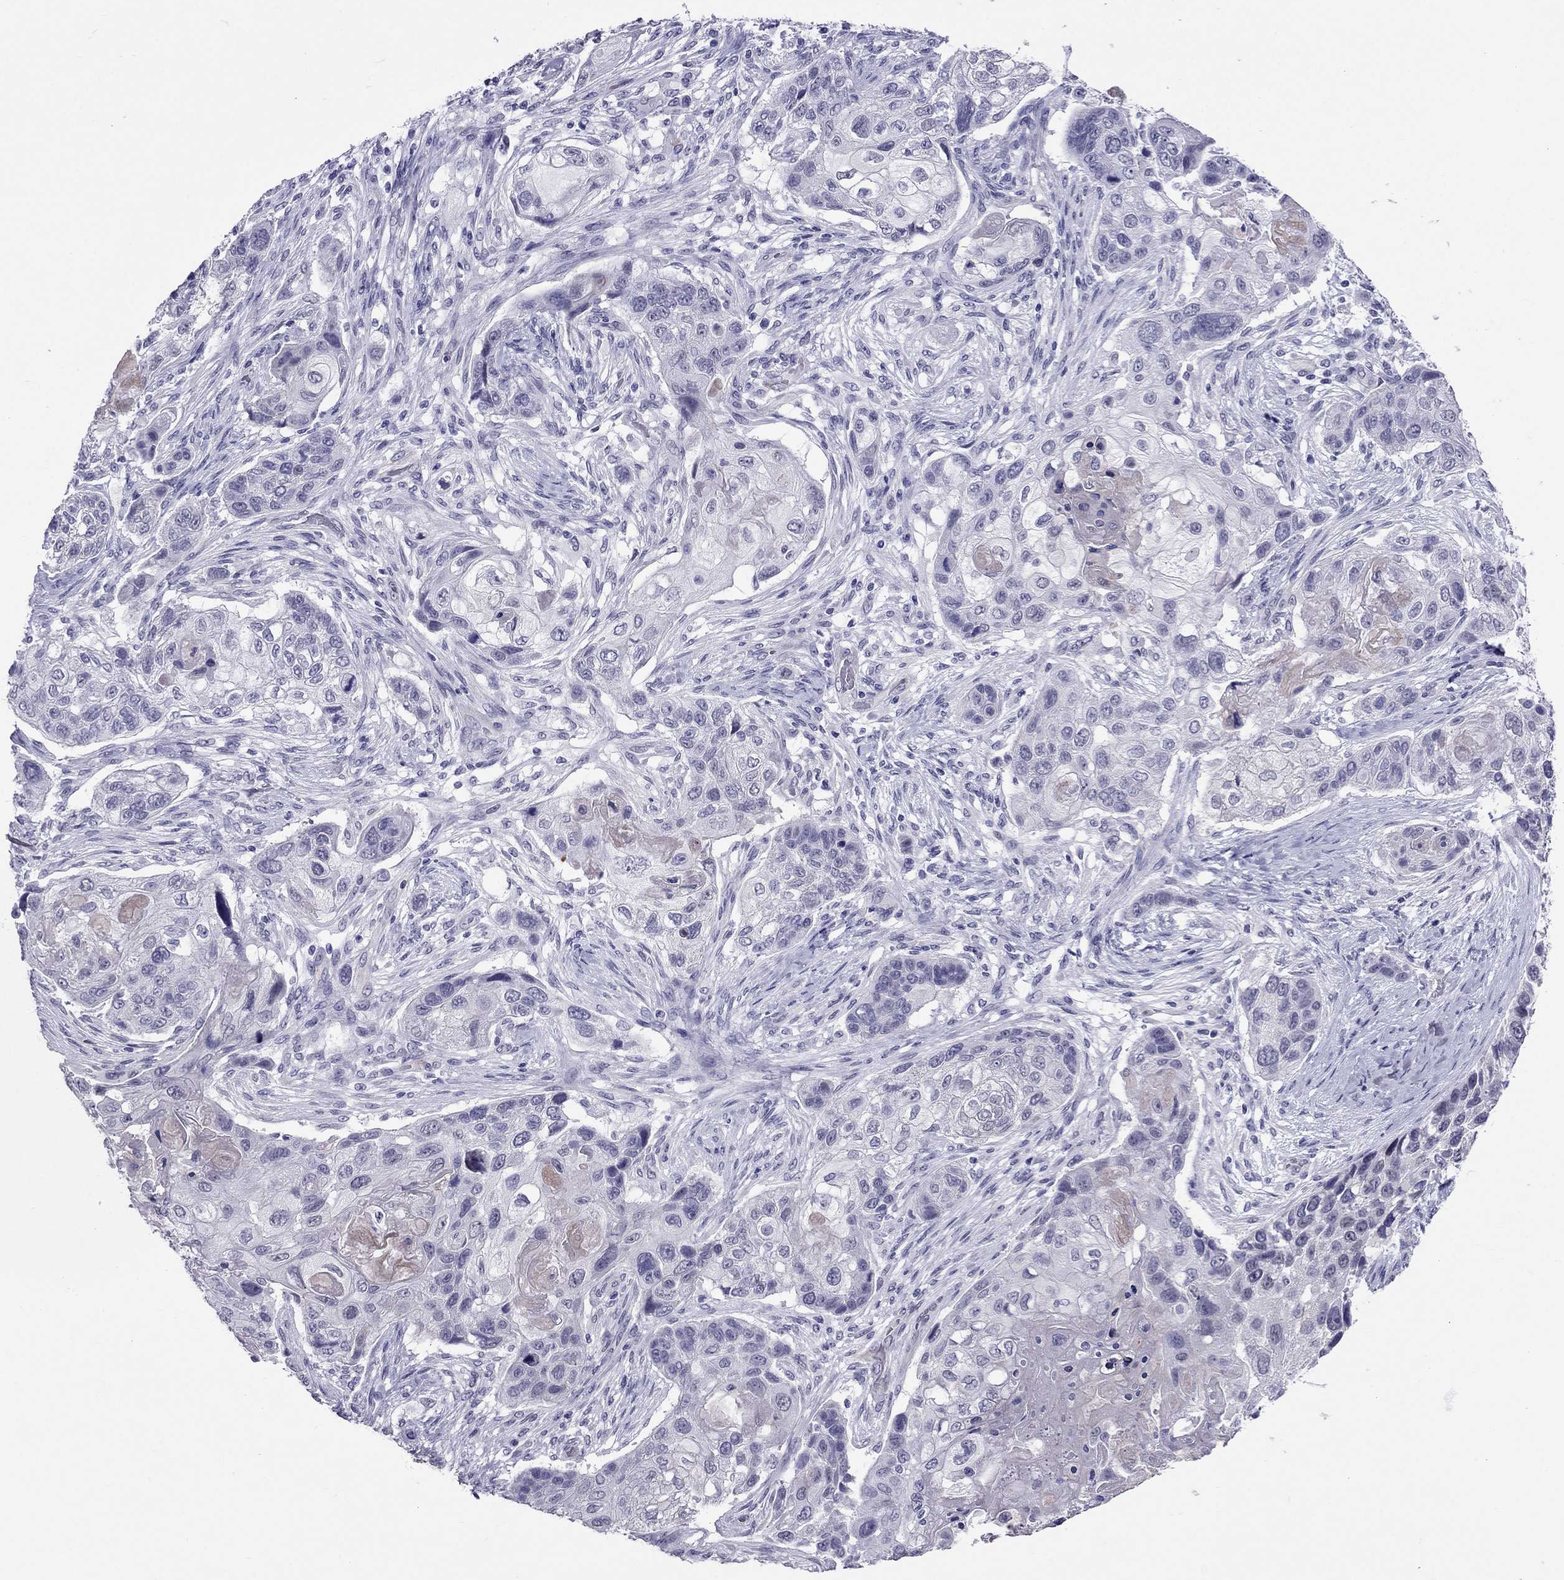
{"staining": {"intensity": "negative", "quantity": "none", "location": "none"}, "tissue": "lung cancer", "cell_type": "Tumor cells", "image_type": "cancer", "snomed": [{"axis": "morphology", "description": "Normal tissue, NOS"}, {"axis": "morphology", "description": "Squamous cell carcinoma, NOS"}, {"axis": "topography", "description": "Bronchus"}, {"axis": "topography", "description": "Lung"}], "caption": "Human lung cancer stained for a protein using immunohistochemistry reveals no staining in tumor cells.", "gene": "CROCC2", "patient": {"sex": "male", "age": 69}}